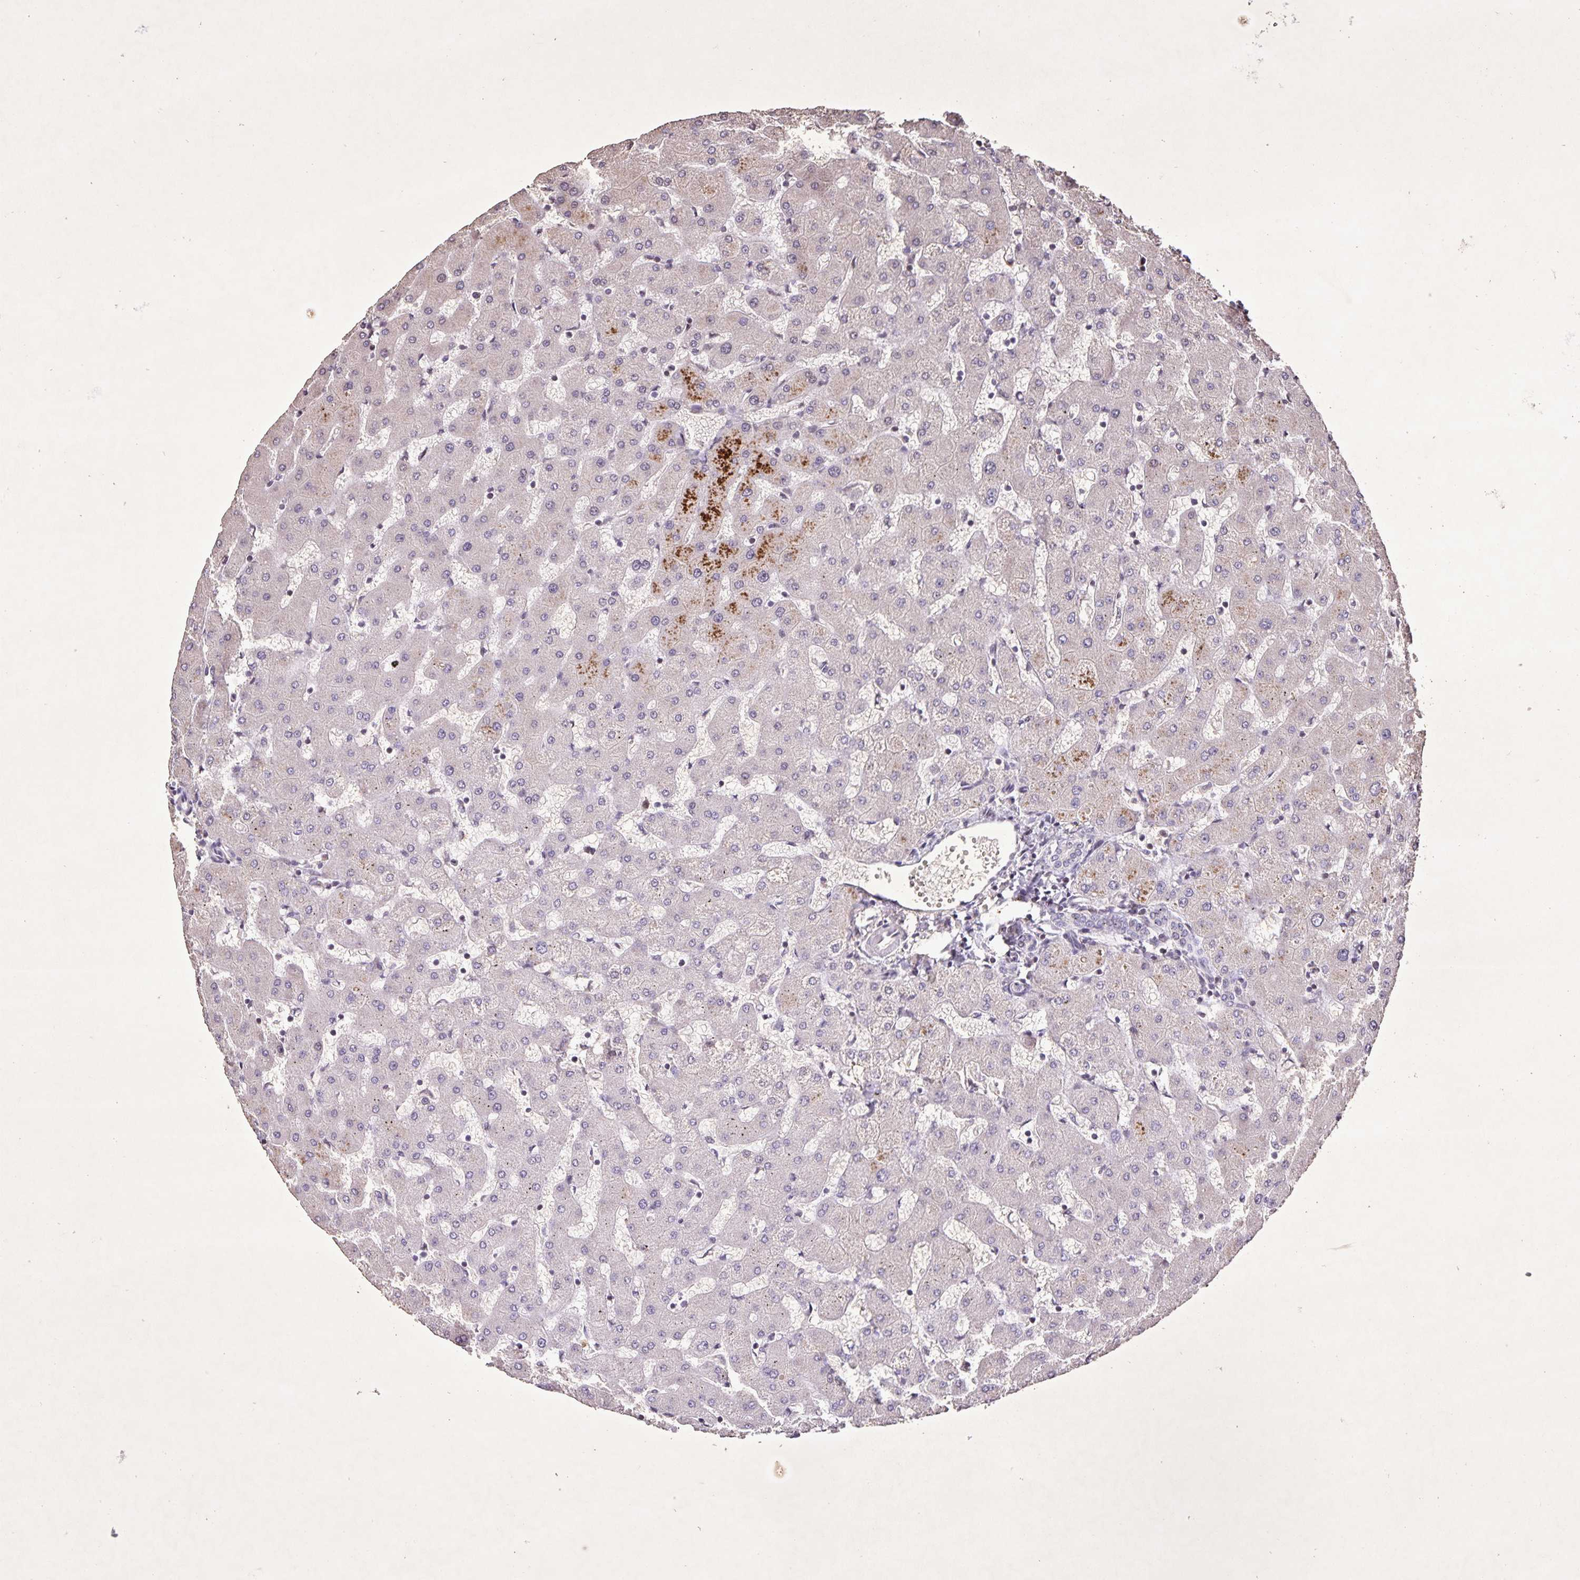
{"staining": {"intensity": "negative", "quantity": "none", "location": "none"}, "tissue": "liver", "cell_type": "Cholangiocytes", "image_type": "normal", "snomed": [{"axis": "morphology", "description": "Normal tissue, NOS"}, {"axis": "topography", "description": "Liver"}], "caption": "Immunohistochemistry of unremarkable human liver shows no staining in cholangiocytes.", "gene": "GDF2", "patient": {"sex": "female", "age": 63}}